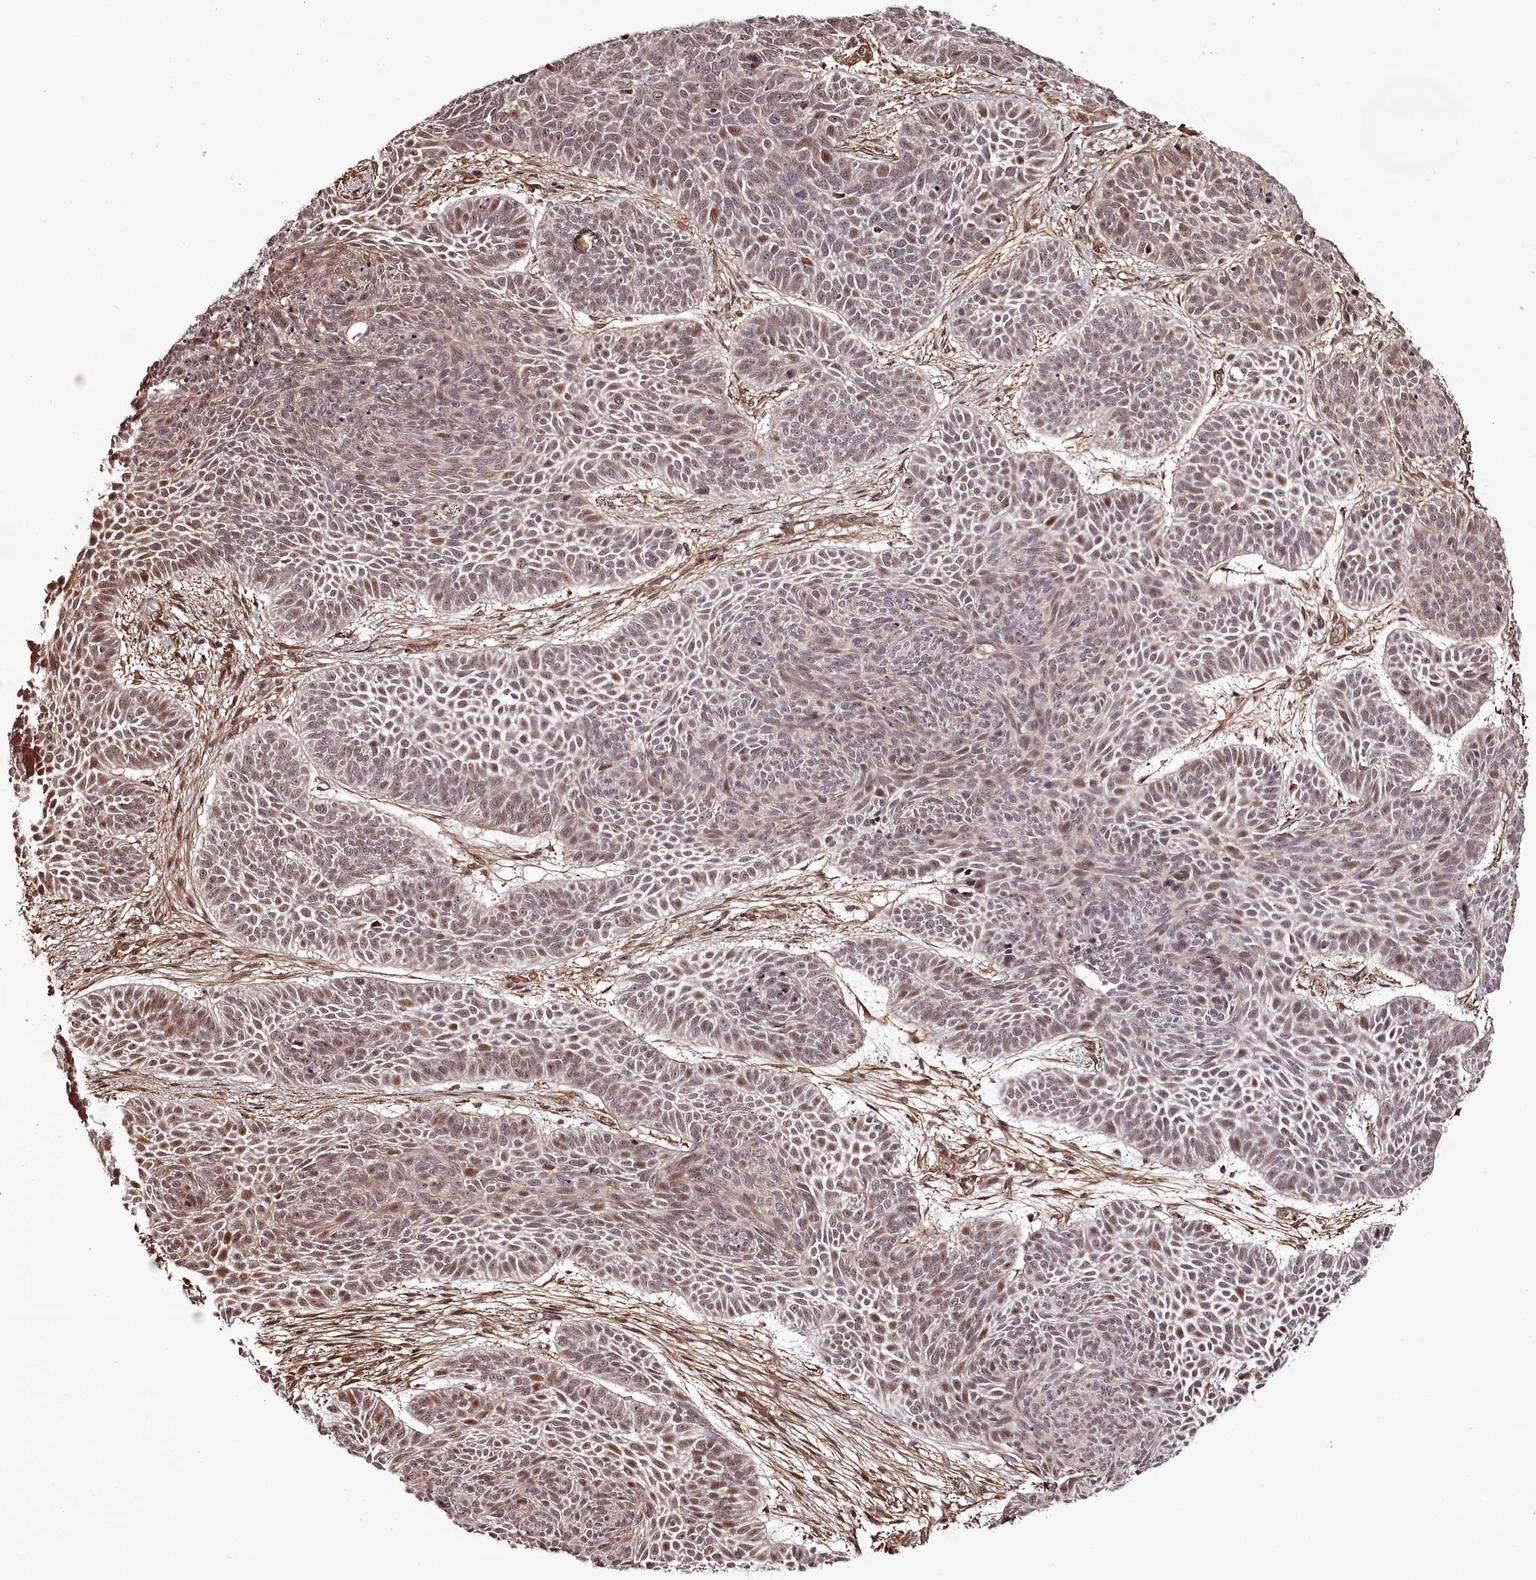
{"staining": {"intensity": "moderate", "quantity": "25%-75%", "location": "nuclear"}, "tissue": "skin cancer", "cell_type": "Tumor cells", "image_type": "cancer", "snomed": [{"axis": "morphology", "description": "Basal cell carcinoma"}, {"axis": "topography", "description": "Skin"}], "caption": "This is a photomicrograph of immunohistochemistry (IHC) staining of skin cancer (basal cell carcinoma), which shows moderate positivity in the nuclear of tumor cells.", "gene": "TTC33", "patient": {"sex": "male", "age": 85}}